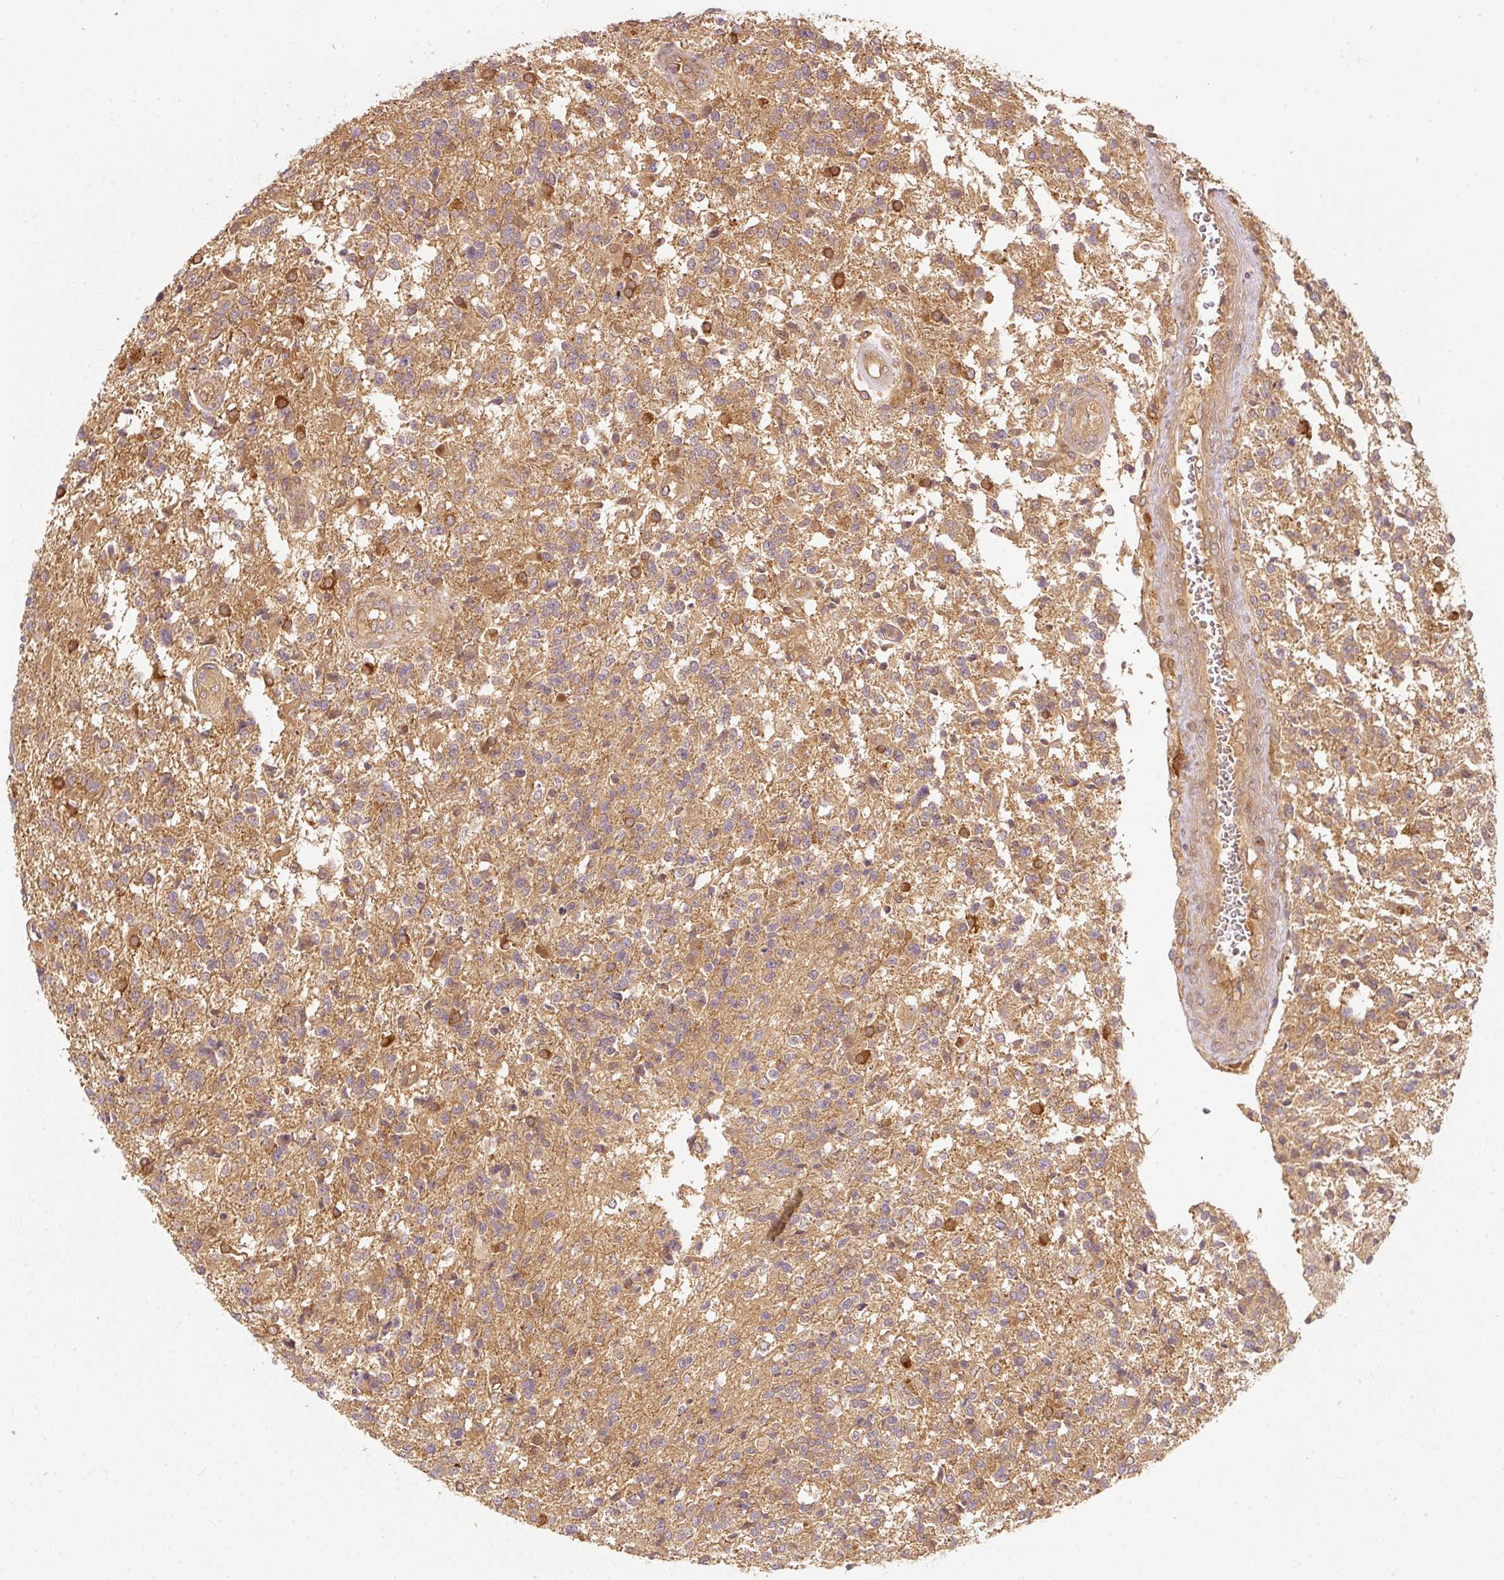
{"staining": {"intensity": "moderate", "quantity": "<25%", "location": "cytoplasmic/membranous"}, "tissue": "glioma", "cell_type": "Tumor cells", "image_type": "cancer", "snomed": [{"axis": "morphology", "description": "Glioma, malignant, High grade"}, {"axis": "topography", "description": "Brain"}], "caption": "IHC micrograph of glioma stained for a protein (brown), which displays low levels of moderate cytoplasmic/membranous positivity in approximately <25% of tumor cells.", "gene": "EIF3B", "patient": {"sex": "male", "age": 56}}